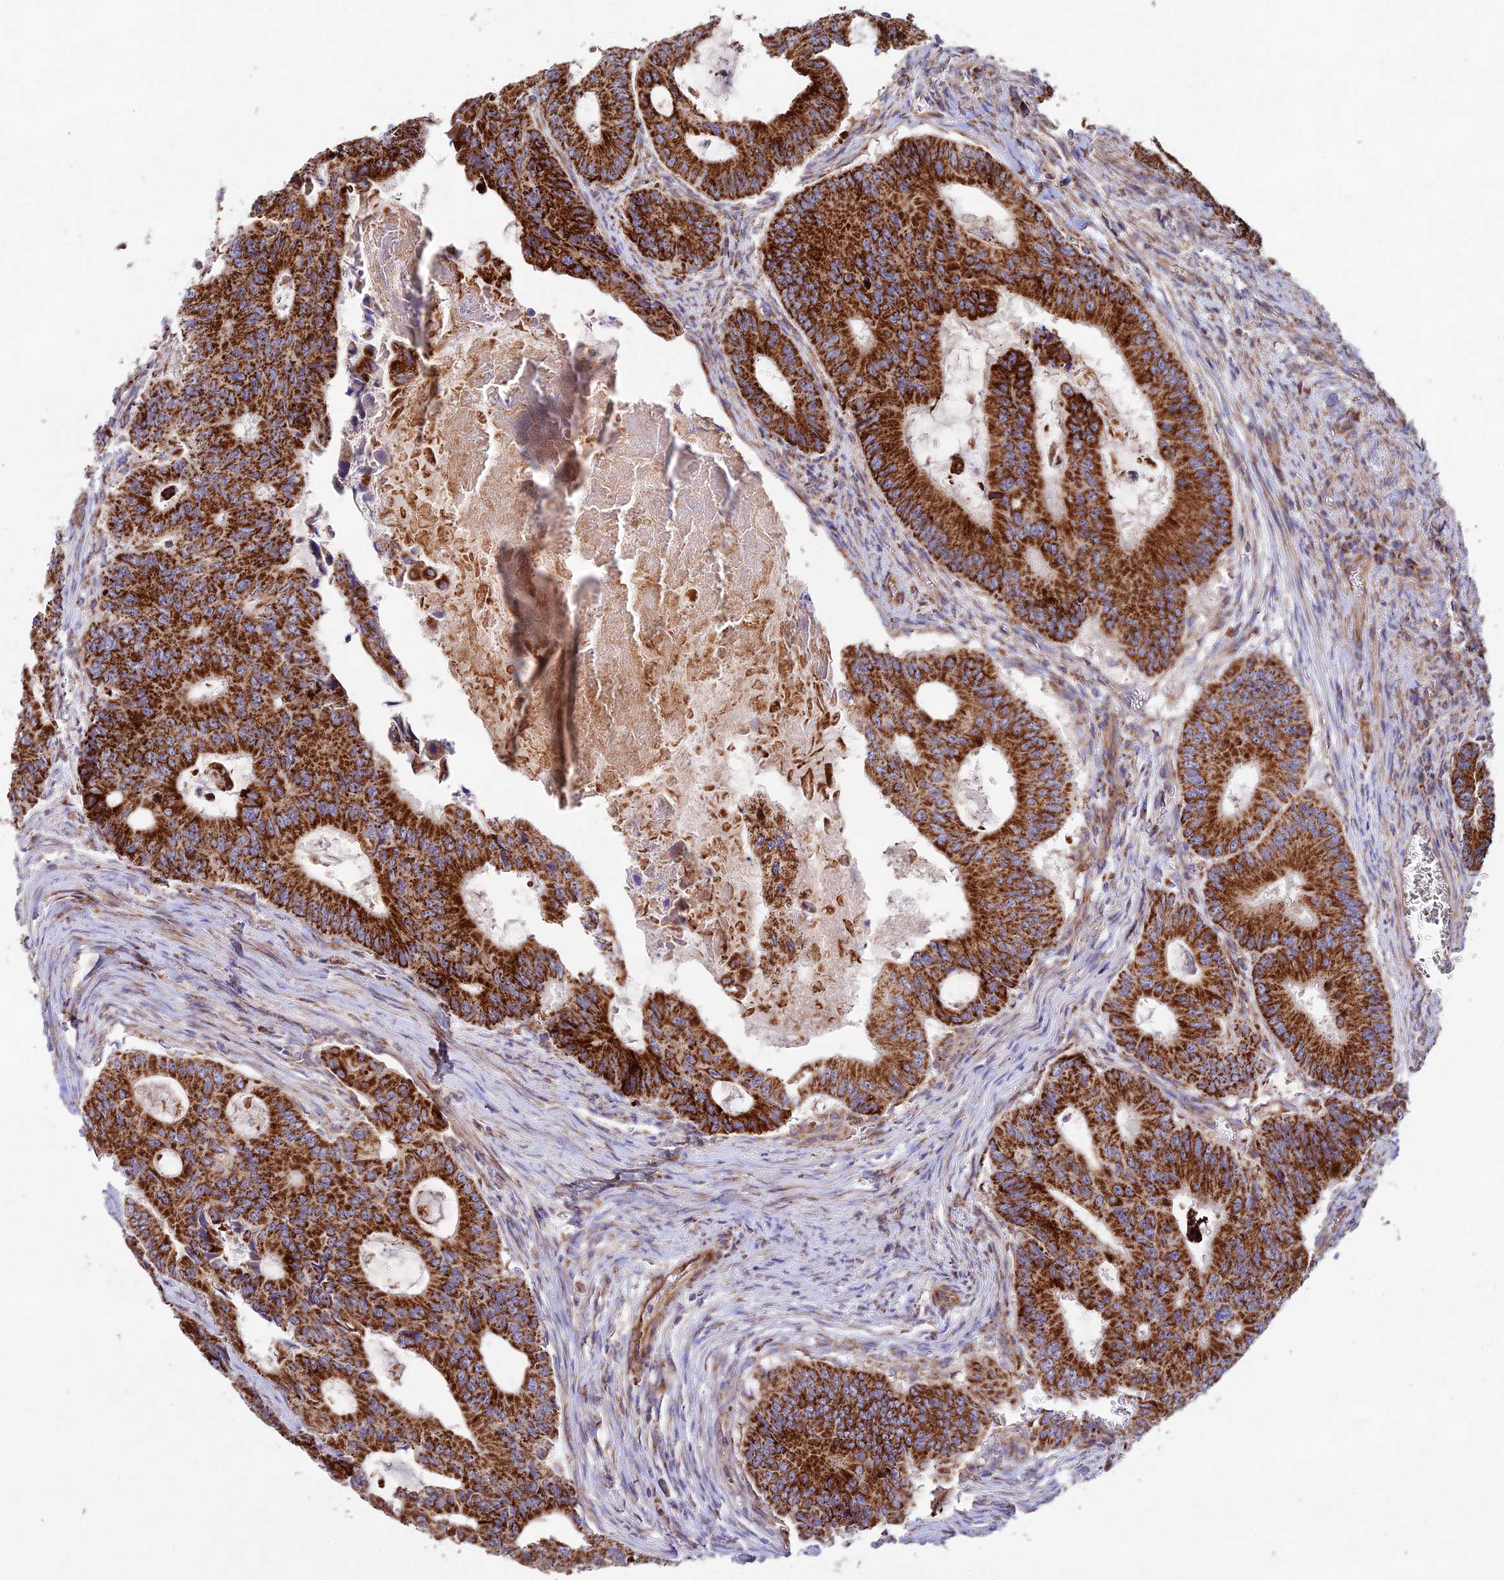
{"staining": {"intensity": "strong", "quantity": ">75%", "location": "cytoplasmic/membranous"}, "tissue": "colorectal cancer", "cell_type": "Tumor cells", "image_type": "cancer", "snomed": [{"axis": "morphology", "description": "Adenocarcinoma, NOS"}, {"axis": "topography", "description": "Colon"}], "caption": "Colorectal cancer (adenocarcinoma) stained for a protein displays strong cytoplasmic/membranous positivity in tumor cells.", "gene": "KHDC3L", "patient": {"sex": "male", "age": 85}}